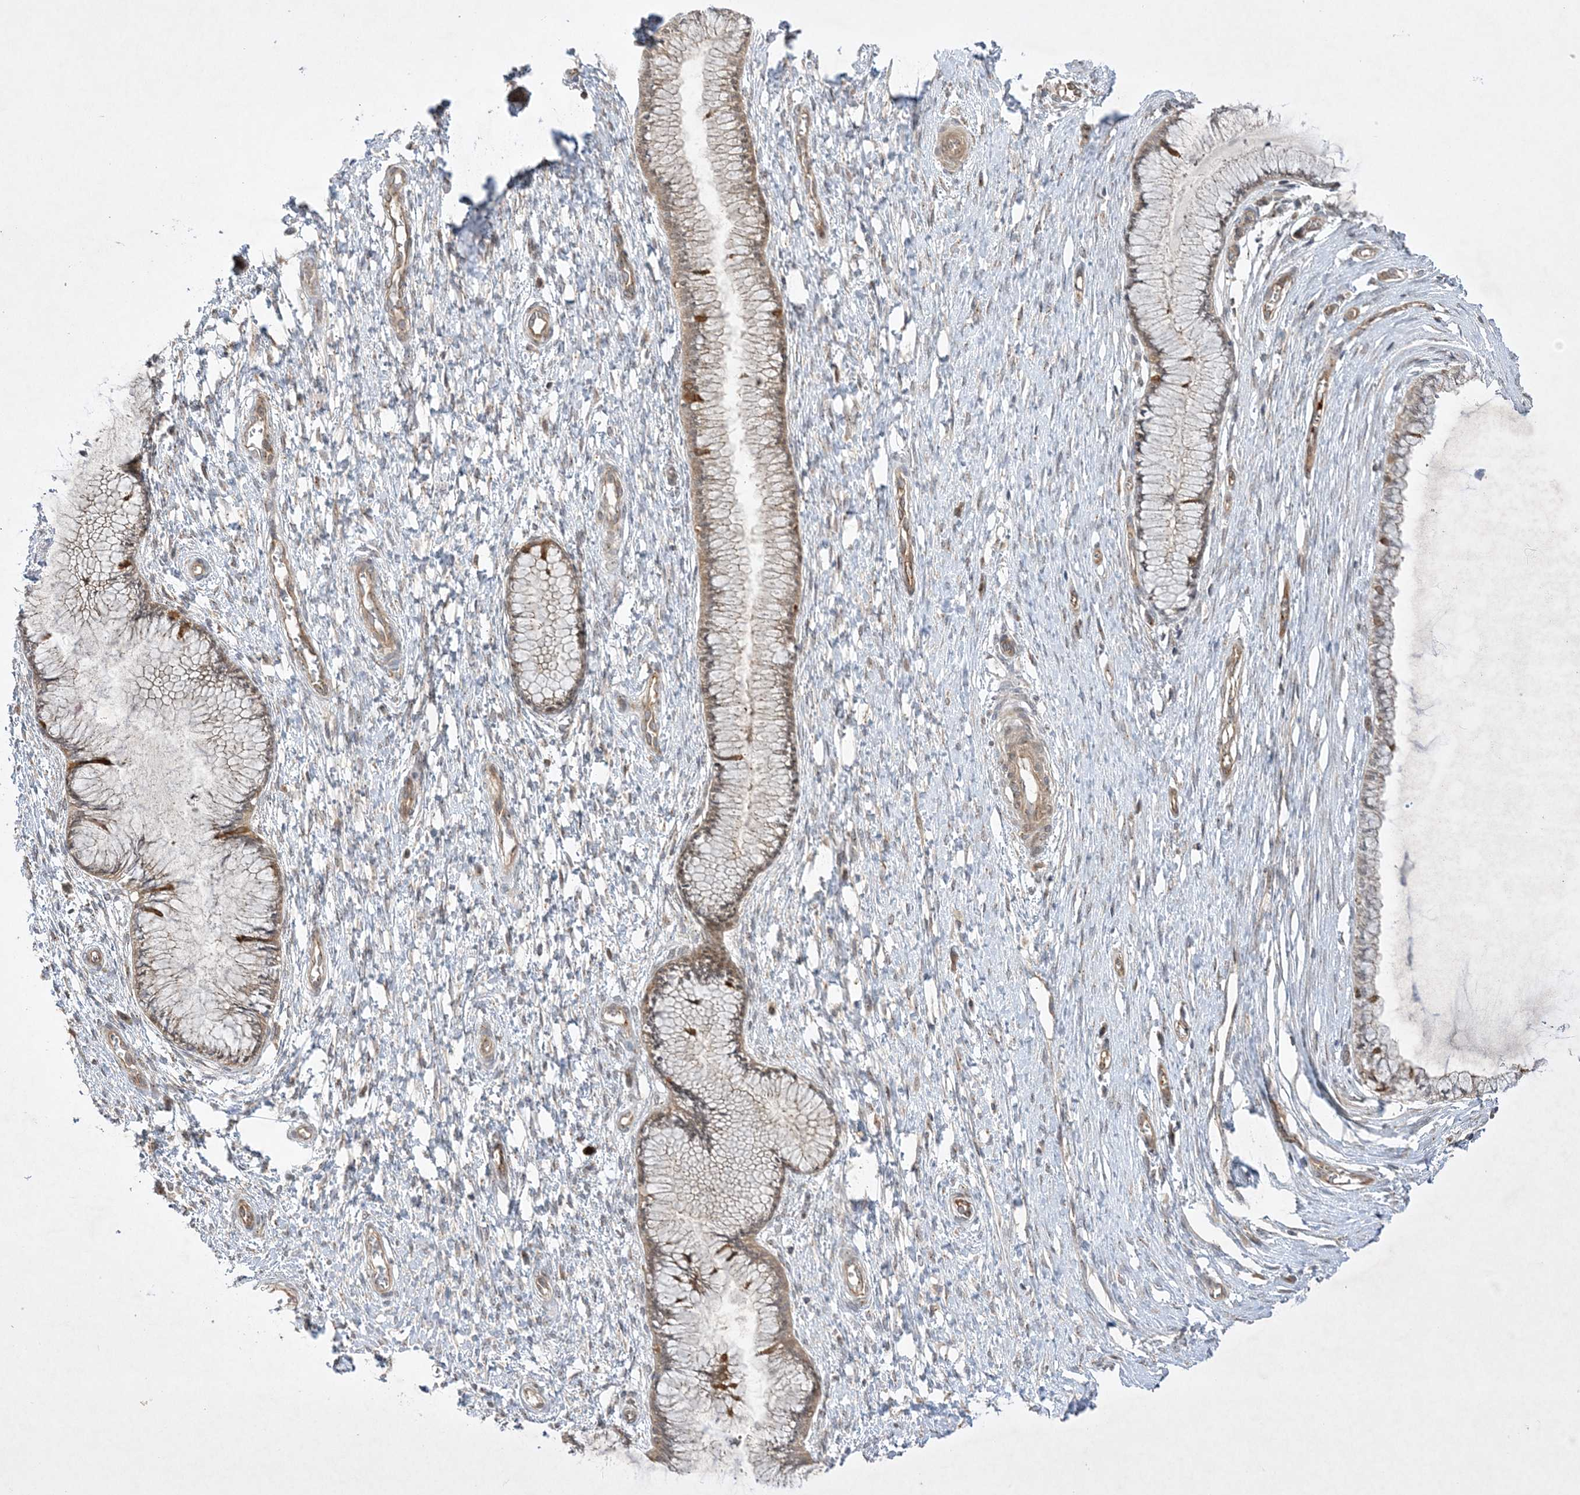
{"staining": {"intensity": "weak", "quantity": "25%-75%", "location": "cytoplasmic/membranous"}, "tissue": "cervix", "cell_type": "Glandular cells", "image_type": "normal", "snomed": [{"axis": "morphology", "description": "Normal tissue, NOS"}, {"axis": "topography", "description": "Cervix"}], "caption": "Cervix stained with DAB immunohistochemistry shows low levels of weak cytoplasmic/membranous positivity in approximately 25%-75% of glandular cells.", "gene": "NAF1", "patient": {"sex": "female", "age": 55}}